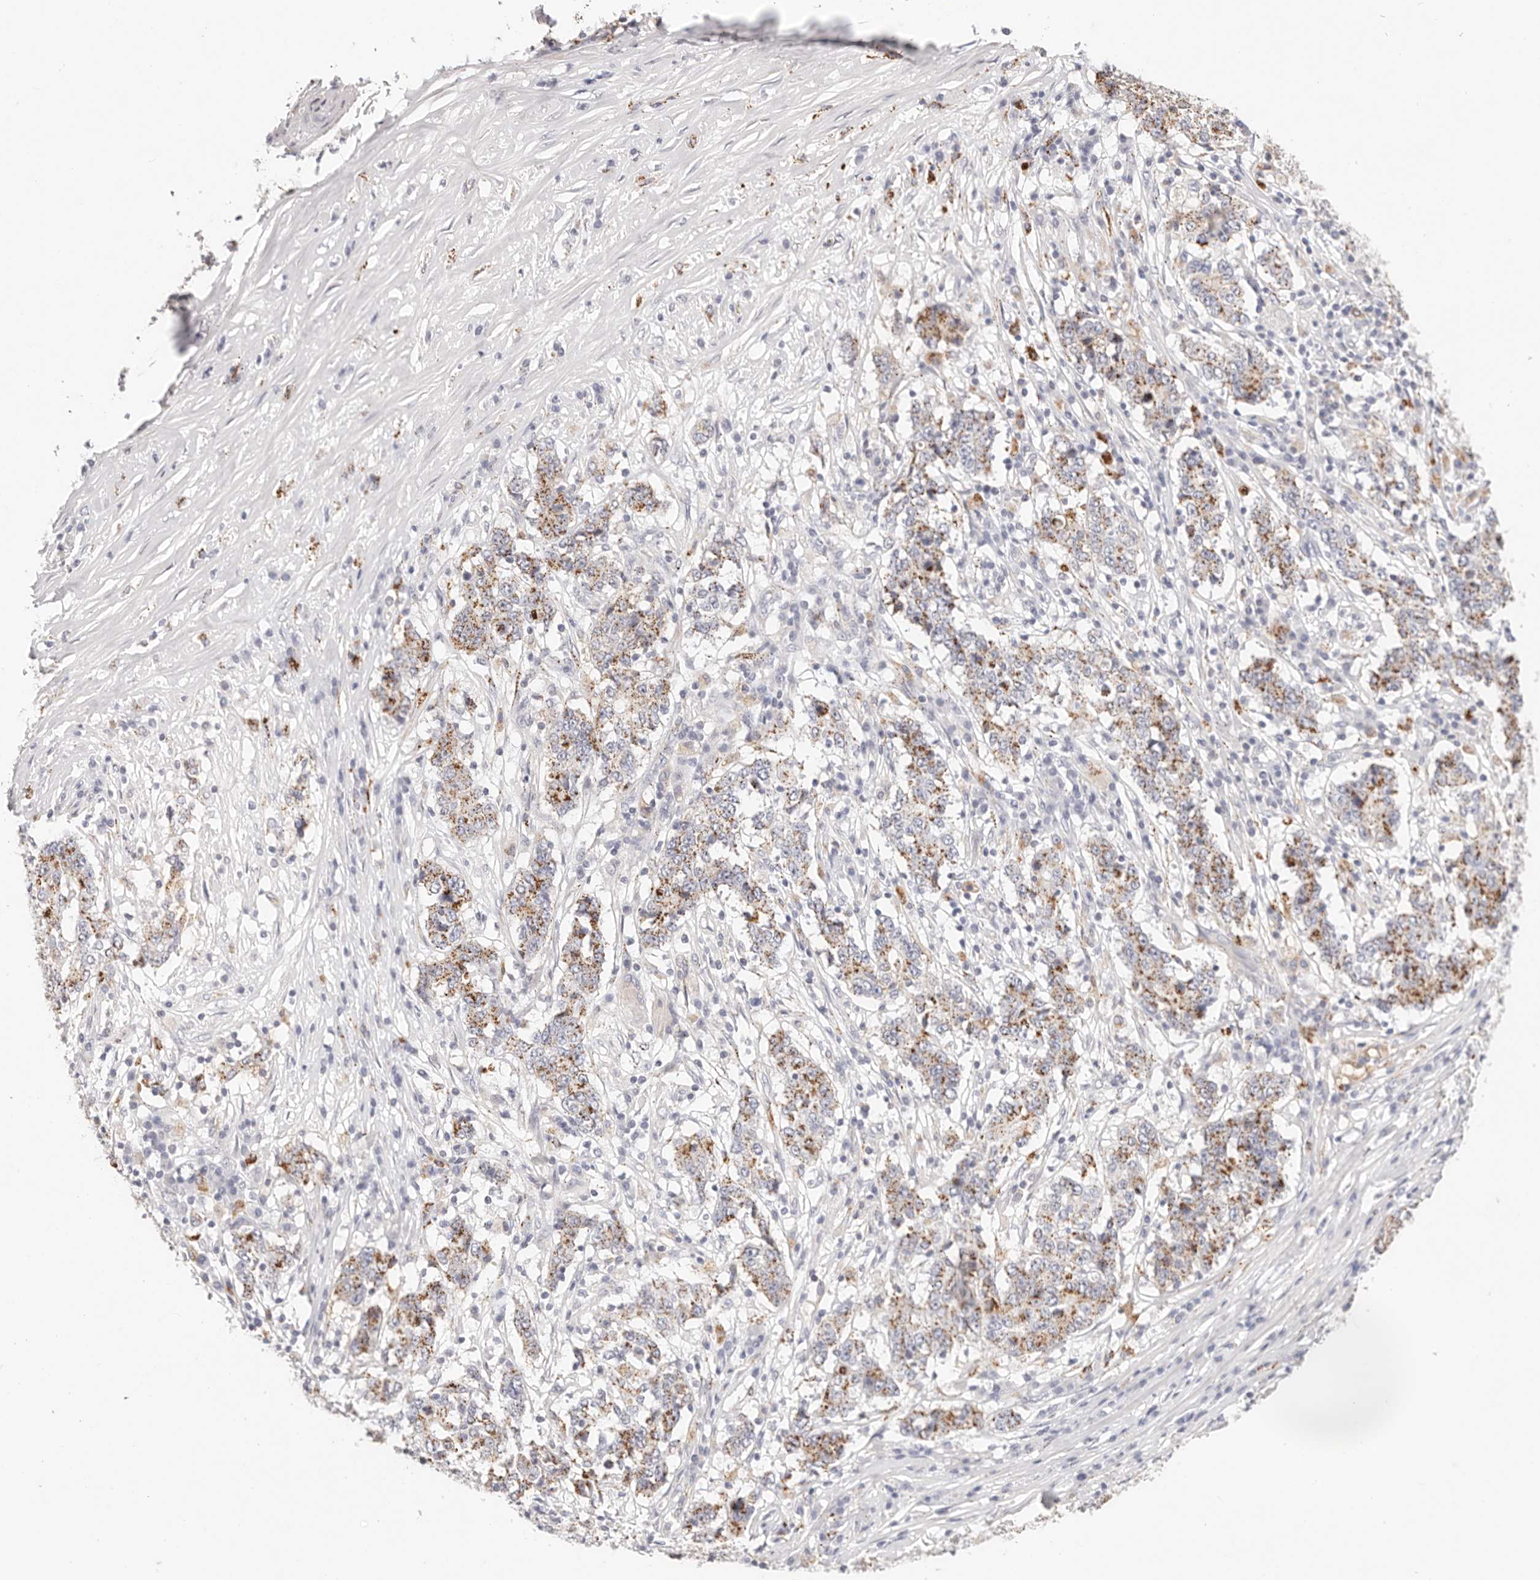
{"staining": {"intensity": "moderate", "quantity": "25%-75%", "location": "cytoplasmic/membranous"}, "tissue": "stomach cancer", "cell_type": "Tumor cells", "image_type": "cancer", "snomed": [{"axis": "morphology", "description": "Adenocarcinoma, NOS"}, {"axis": "topography", "description": "Stomach"}], "caption": "This histopathology image exhibits adenocarcinoma (stomach) stained with IHC to label a protein in brown. The cytoplasmic/membranous of tumor cells show moderate positivity for the protein. Nuclei are counter-stained blue.", "gene": "STKLD1", "patient": {"sex": "male", "age": 59}}